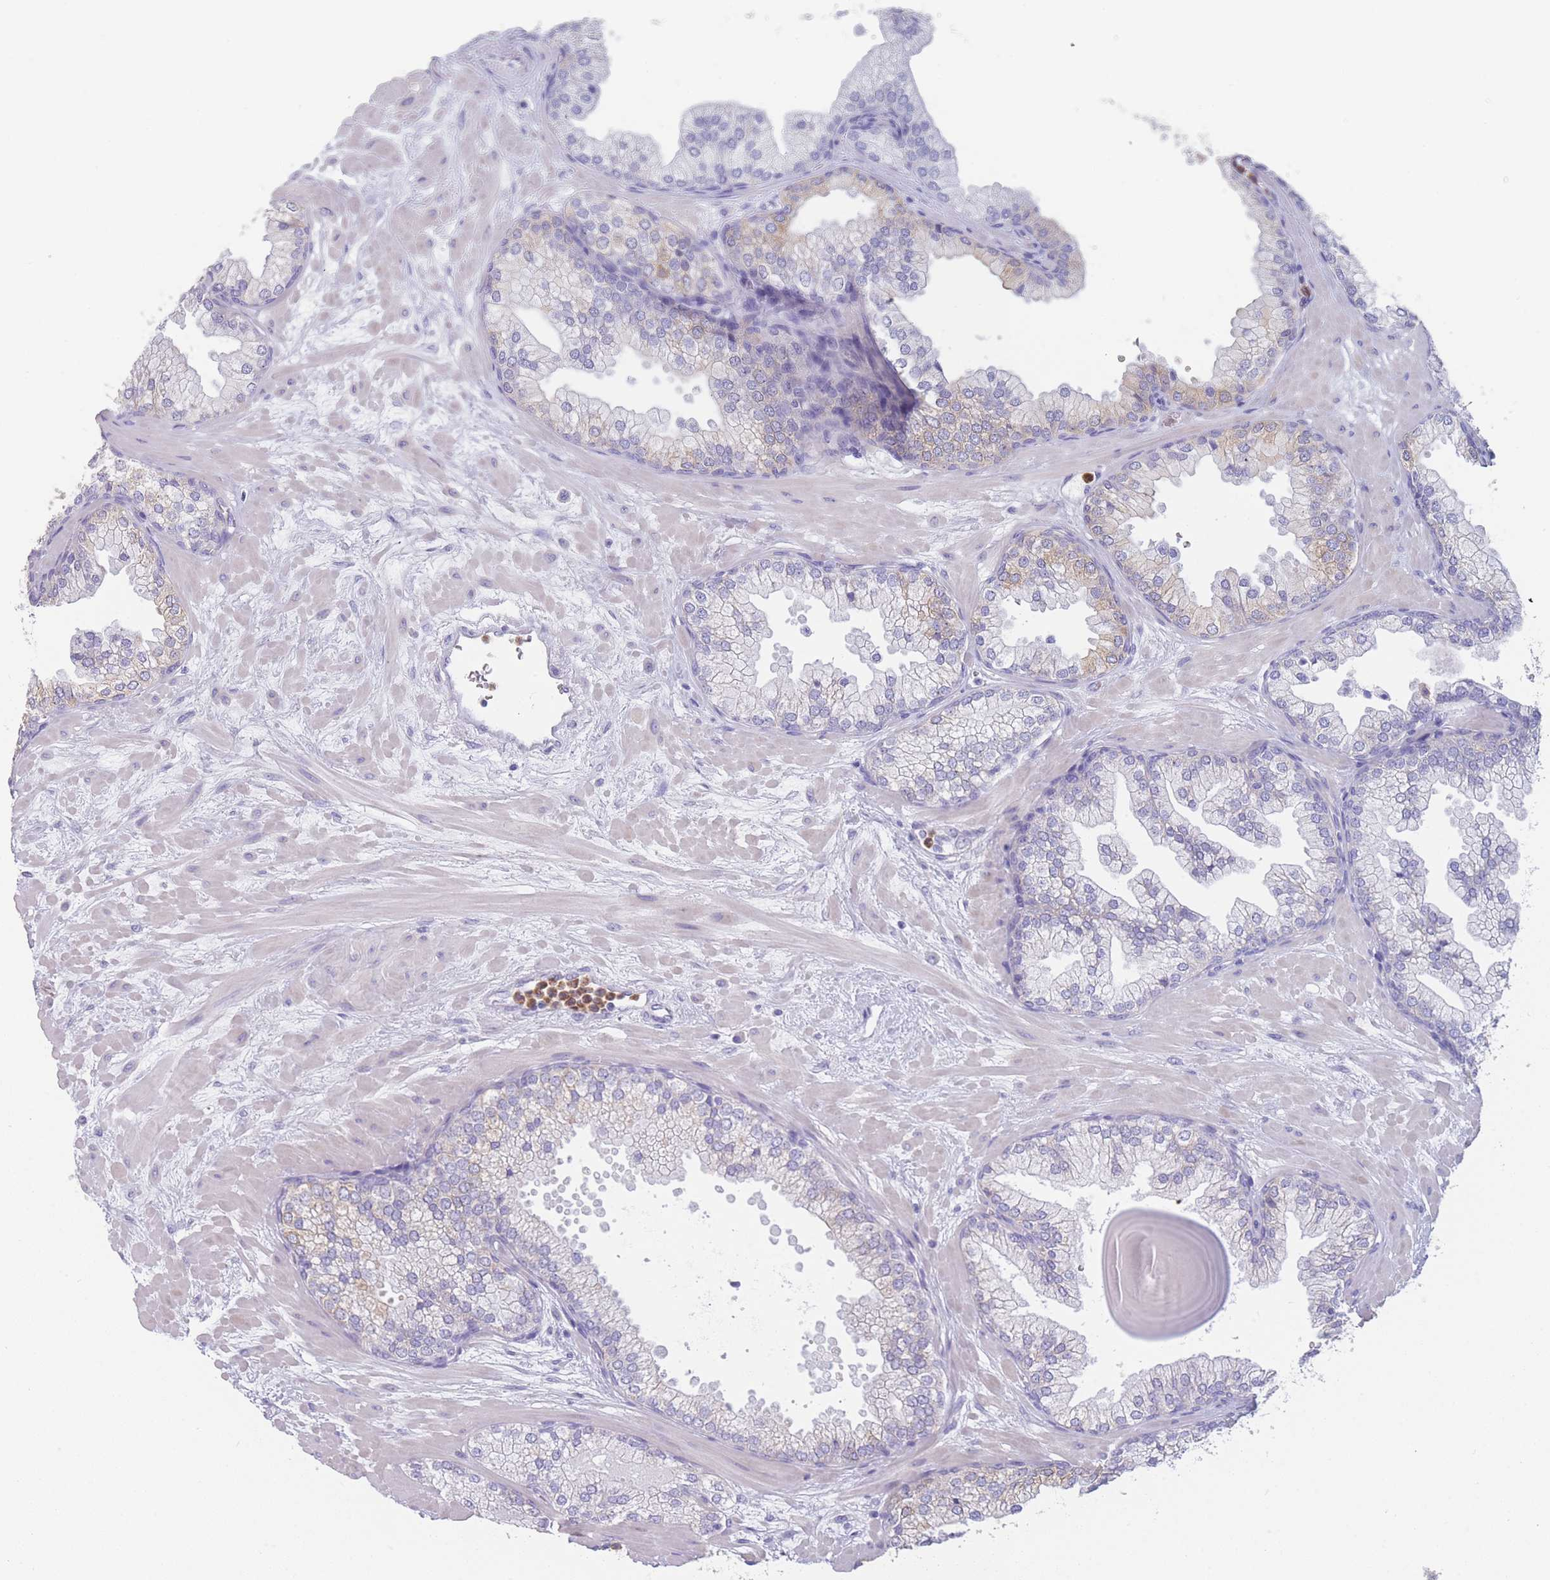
{"staining": {"intensity": "negative", "quantity": "none", "location": "none"}, "tissue": "prostate", "cell_type": "Glandular cells", "image_type": "normal", "snomed": [{"axis": "morphology", "description": "Normal tissue, NOS"}, {"axis": "topography", "description": "Prostate"}], "caption": "Protein analysis of benign prostate displays no significant staining in glandular cells.", "gene": "ZNF627", "patient": {"sex": "male", "age": 61}}